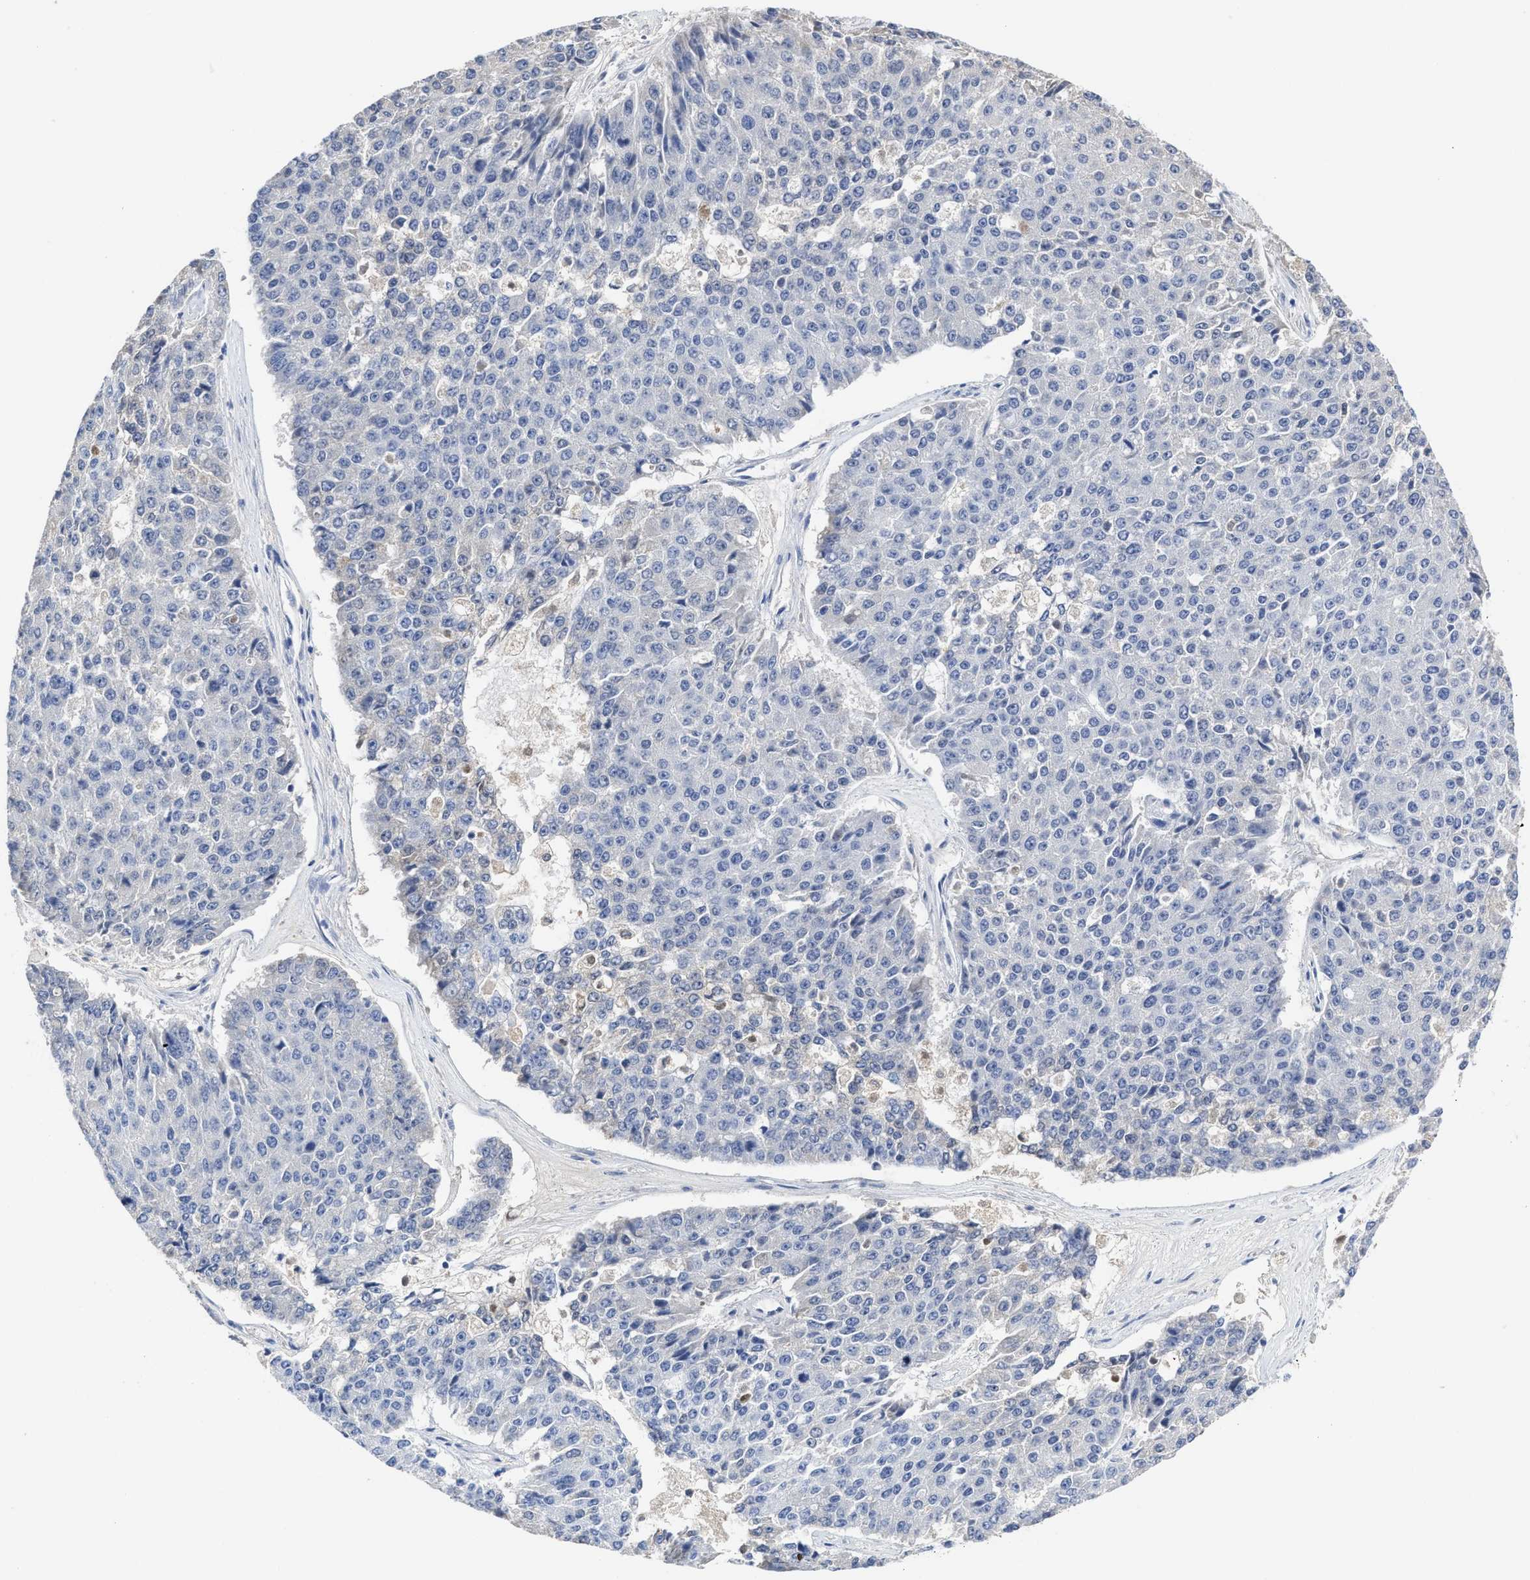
{"staining": {"intensity": "negative", "quantity": "none", "location": "none"}, "tissue": "pancreatic cancer", "cell_type": "Tumor cells", "image_type": "cancer", "snomed": [{"axis": "morphology", "description": "Adenocarcinoma, NOS"}, {"axis": "topography", "description": "Pancreas"}], "caption": "Tumor cells show no significant protein expression in pancreatic adenocarcinoma.", "gene": "C2", "patient": {"sex": "male", "age": 50}}